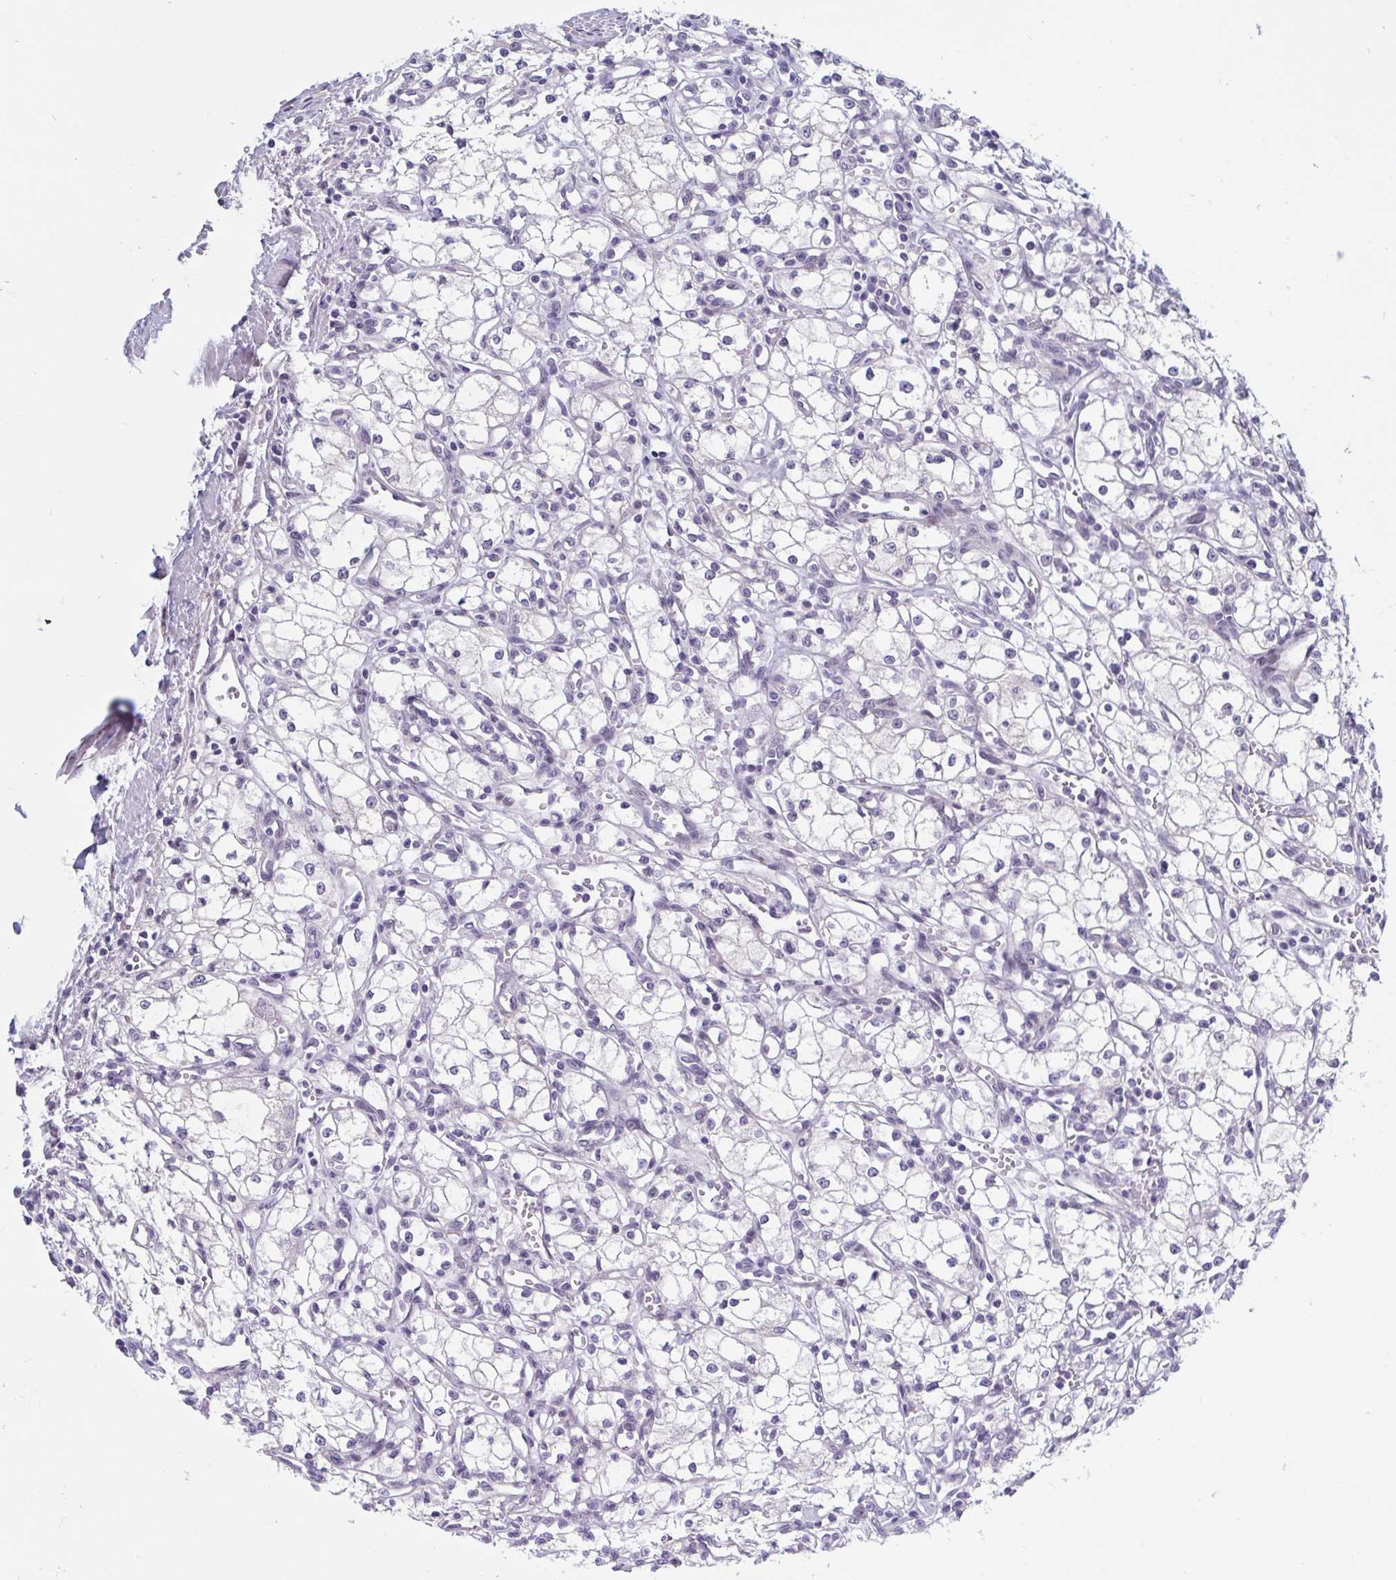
{"staining": {"intensity": "negative", "quantity": "none", "location": "none"}, "tissue": "renal cancer", "cell_type": "Tumor cells", "image_type": "cancer", "snomed": [{"axis": "morphology", "description": "Adenocarcinoma, NOS"}, {"axis": "topography", "description": "Kidney"}], "caption": "Tumor cells are negative for brown protein staining in renal cancer.", "gene": "TCEAL8", "patient": {"sex": "male", "age": 59}}